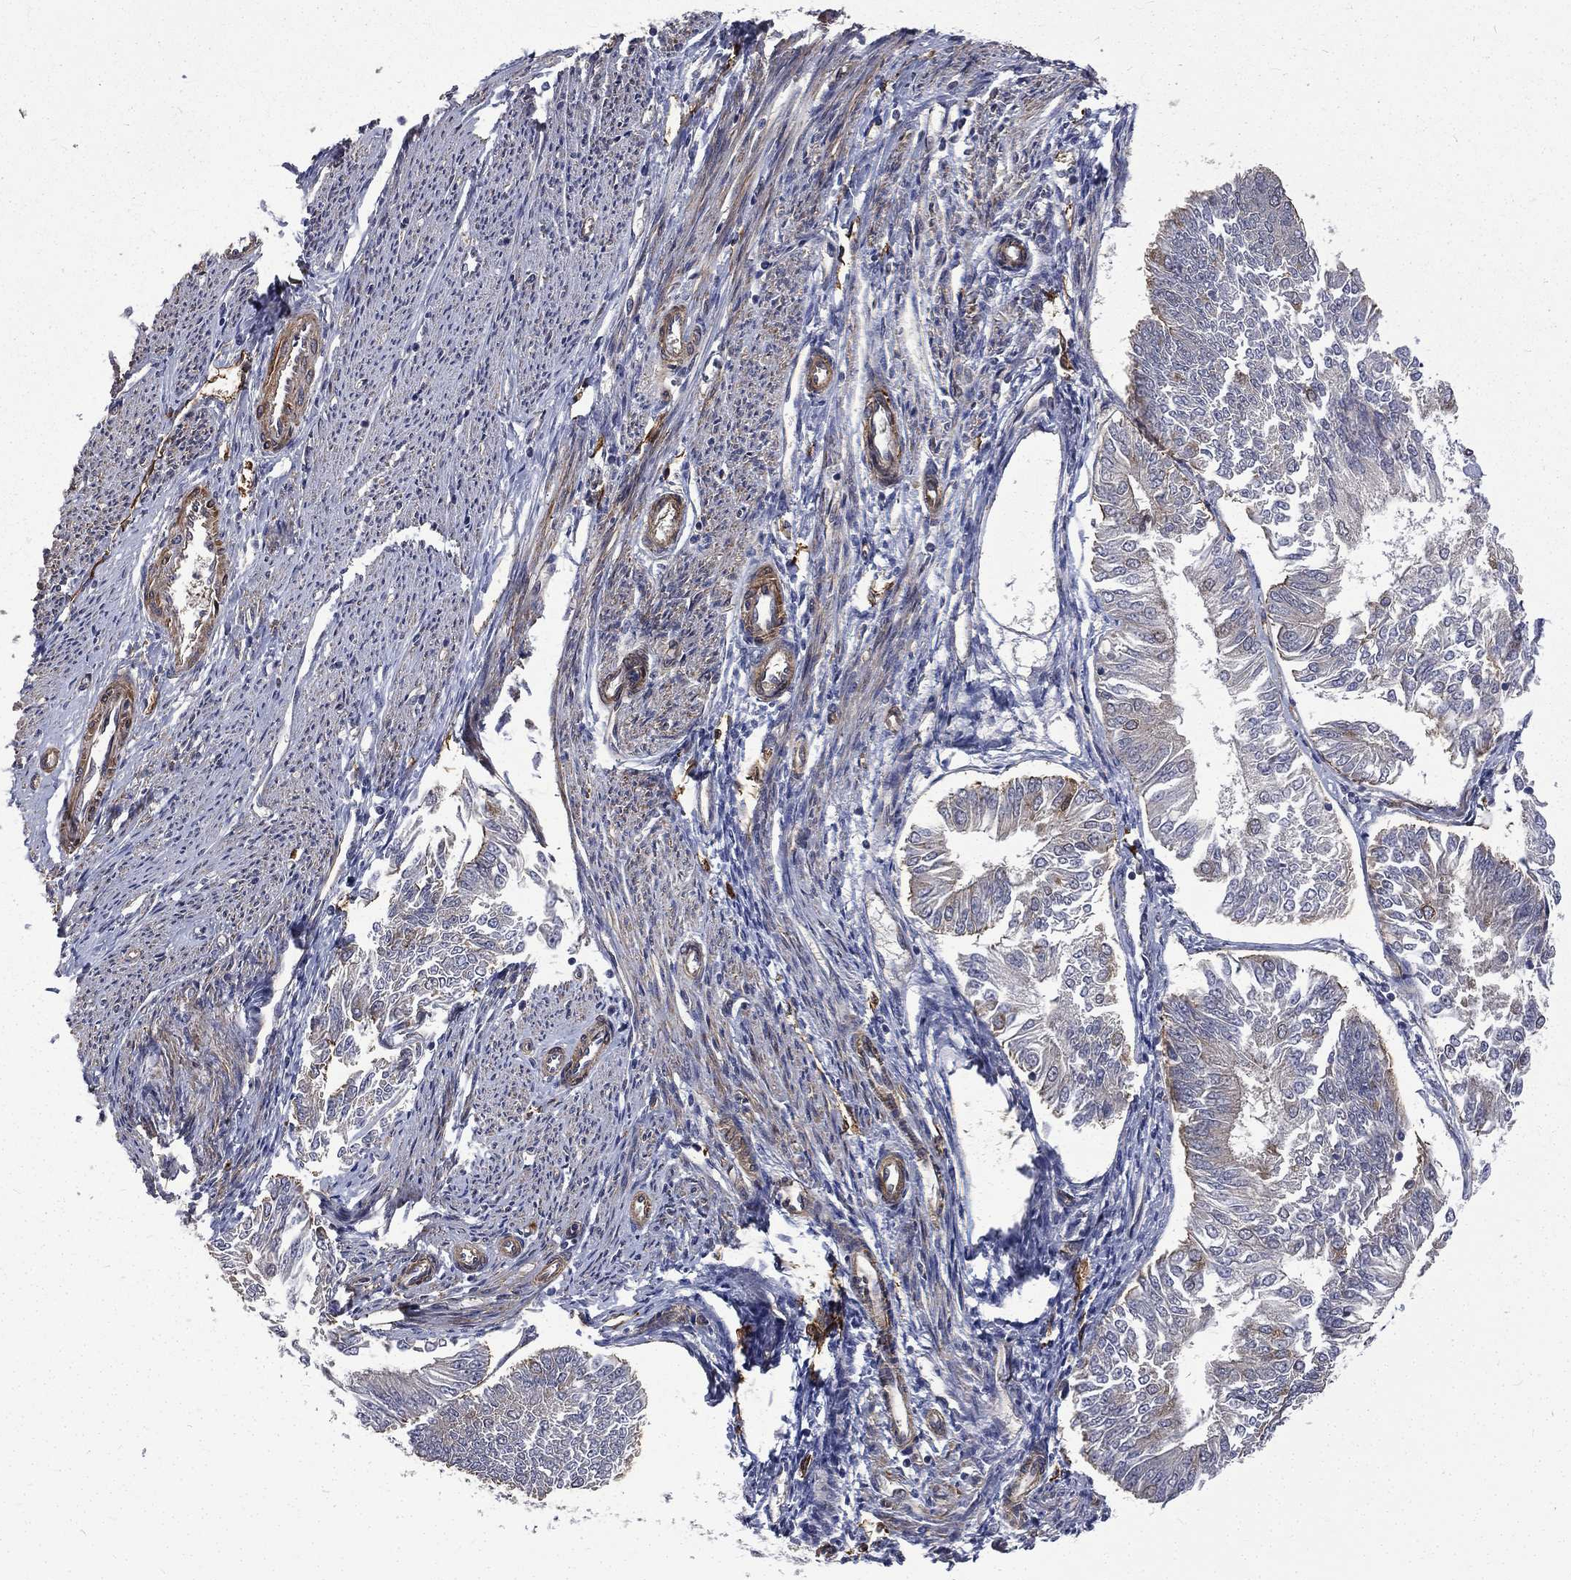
{"staining": {"intensity": "negative", "quantity": "none", "location": "none"}, "tissue": "endometrial cancer", "cell_type": "Tumor cells", "image_type": "cancer", "snomed": [{"axis": "morphology", "description": "Adenocarcinoma, NOS"}, {"axis": "topography", "description": "Endometrium"}], "caption": "This is an IHC image of human endometrial cancer (adenocarcinoma). There is no positivity in tumor cells.", "gene": "PPFIBP1", "patient": {"sex": "female", "age": 58}}